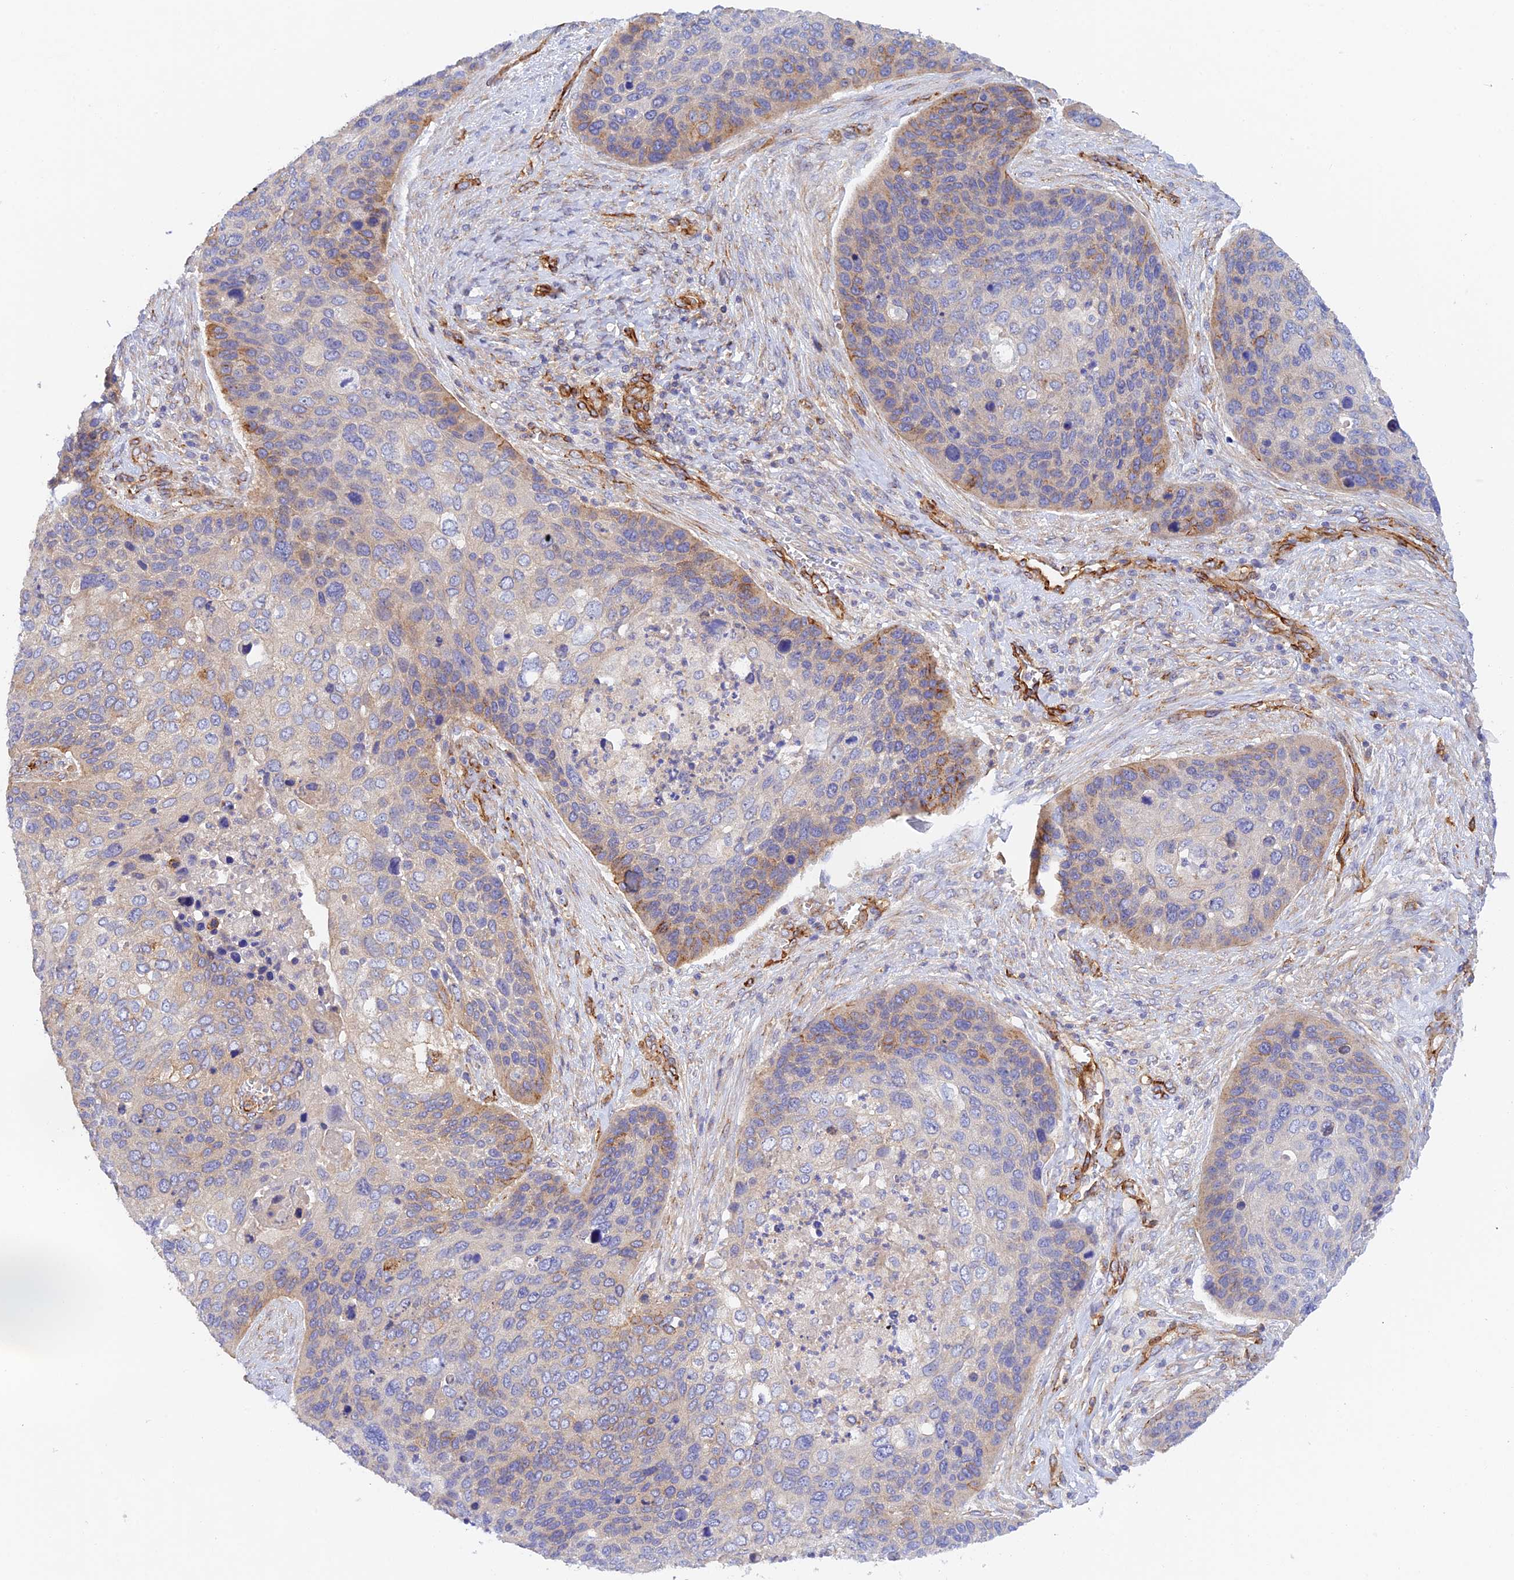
{"staining": {"intensity": "moderate", "quantity": "<25%", "location": "cytoplasmic/membranous"}, "tissue": "skin cancer", "cell_type": "Tumor cells", "image_type": "cancer", "snomed": [{"axis": "morphology", "description": "Basal cell carcinoma"}, {"axis": "topography", "description": "Skin"}], "caption": "Brown immunohistochemical staining in human skin cancer (basal cell carcinoma) displays moderate cytoplasmic/membranous positivity in about <25% of tumor cells. Using DAB (3,3'-diaminobenzidine) (brown) and hematoxylin (blue) stains, captured at high magnification using brightfield microscopy.", "gene": "MYO9A", "patient": {"sex": "female", "age": 74}}